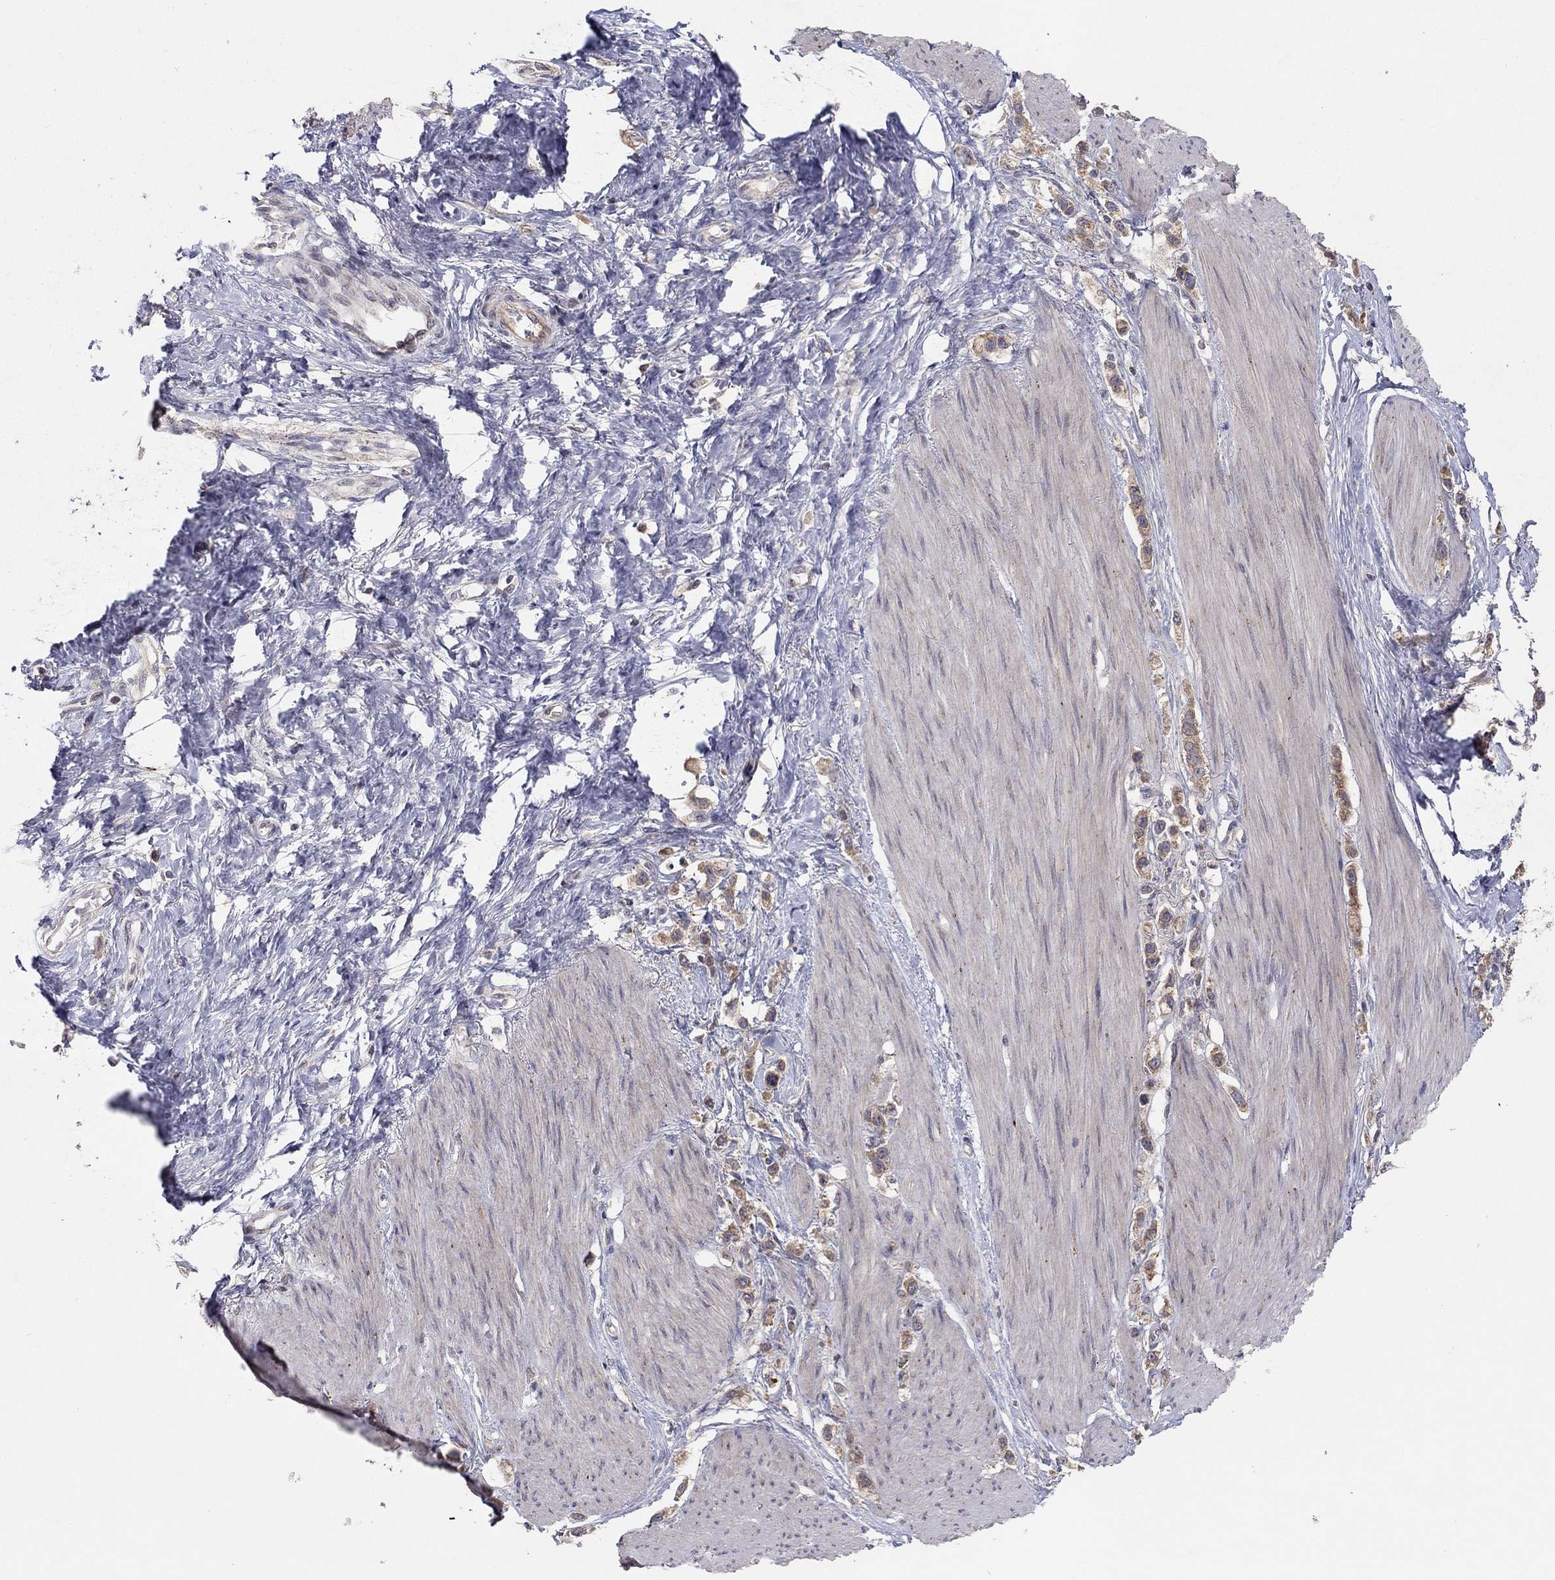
{"staining": {"intensity": "moderate", "quantity": "<25%", "location": "cytoplasmic/membranous"}, "tissue": "stomach cancer", "cell_type": "Tumor cells", "image_type": "cancer", "snomed": [{"axis": "morphology", "description": "Normal tissue, NOS"}, {"axis": "morphology", "description": "Adenocarcinoma, NOS"}, {"axis": "morphology", "description": "Adenocarcinoma, High grade"}, {"axis": "topography", "description": "Stomach, upper"}, {"axis": "topography", "description": "Stomach"}], "caption": "Immunohistochemistry of stomach cancer (high-grade adenocarcinoma) reveals low levels of moderate cytoplasmic/membranous positivity in about <25% of tumor cells.", "gene": "CRACDL", "patient": {"sex": "female", "age": 65}}